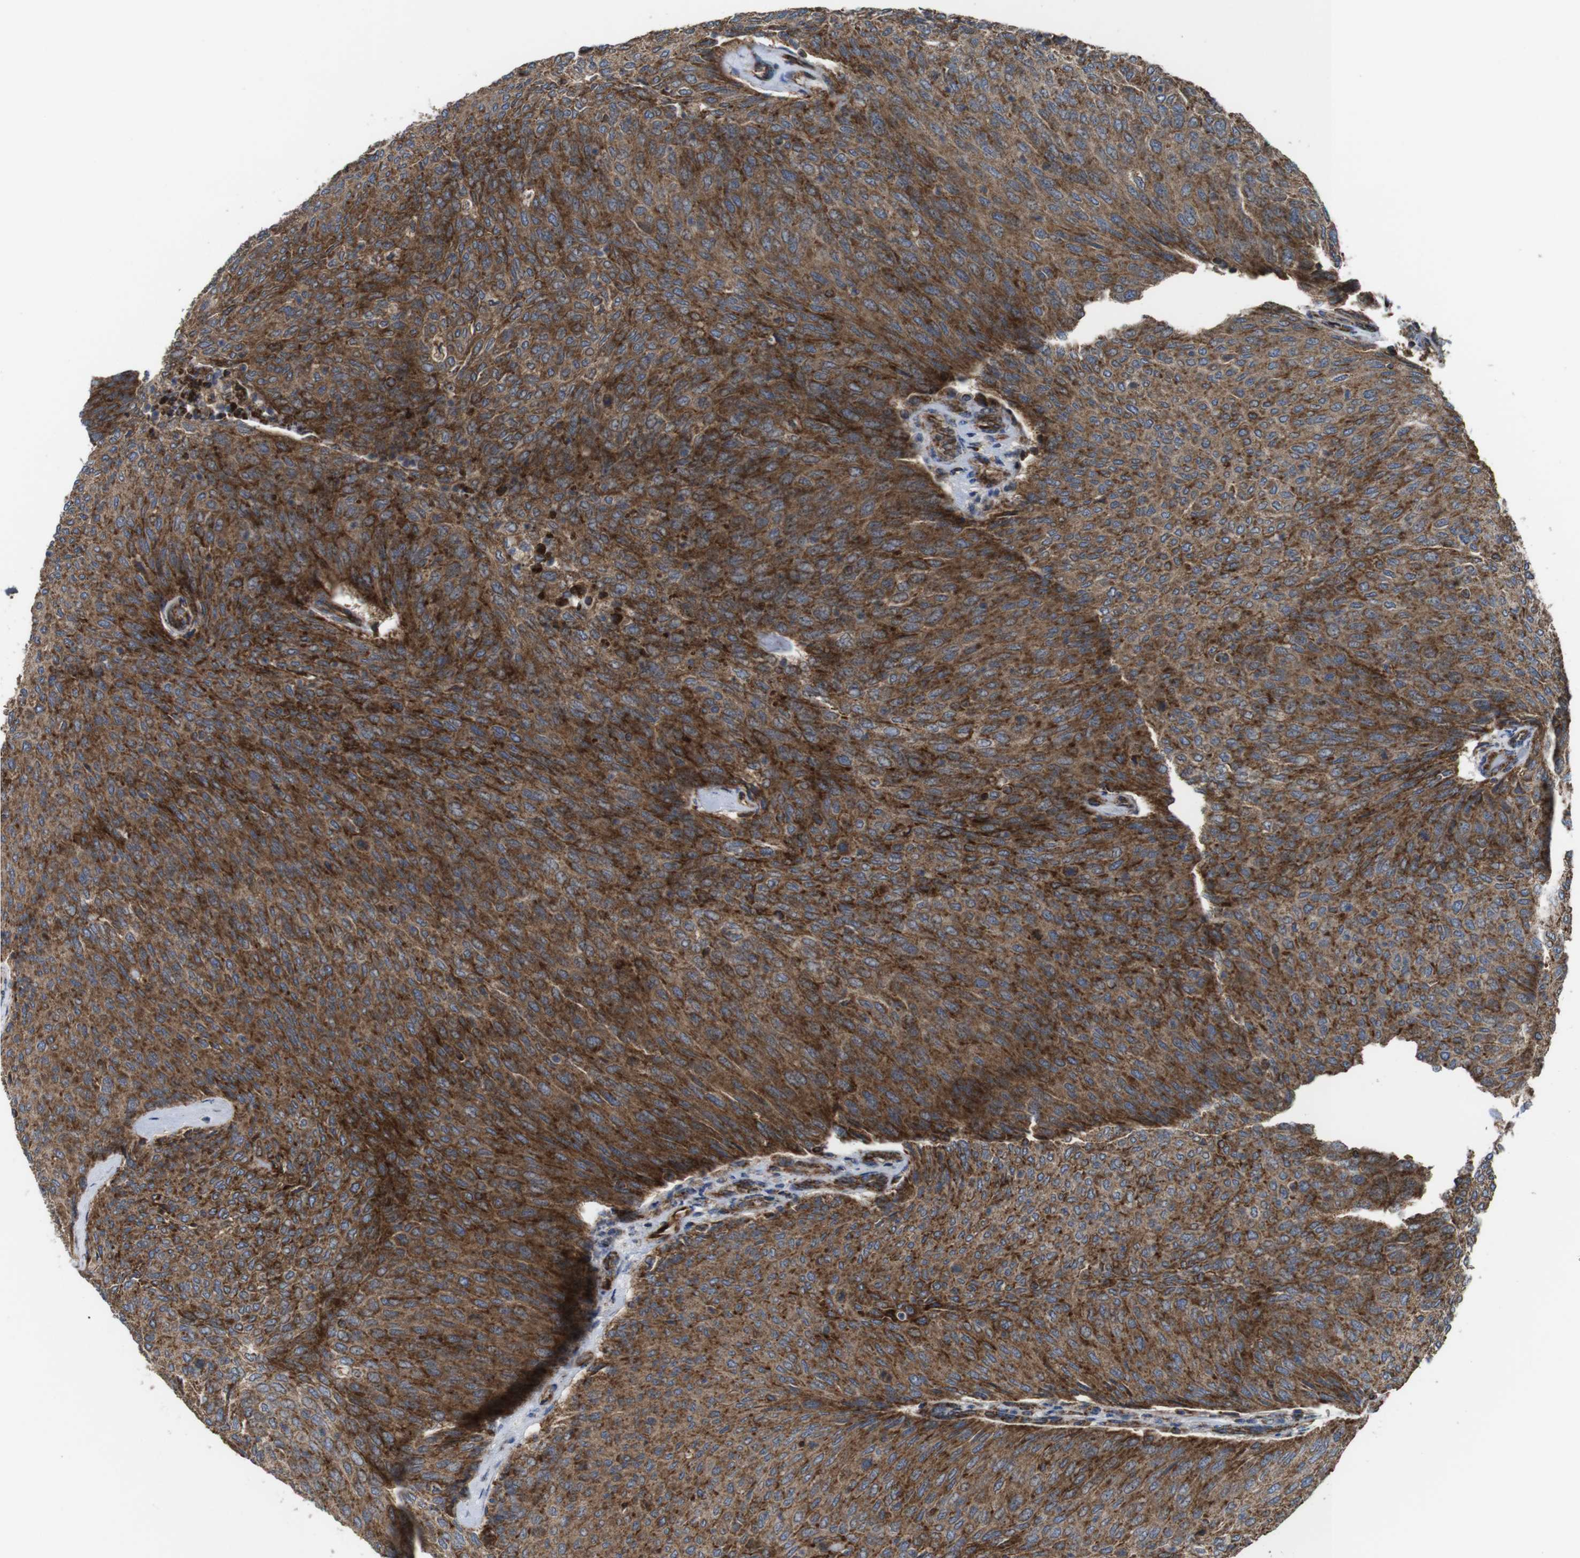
{"staining": {"intensity": "moderate", "quantity": ">75%", "location": "cytoplasmic/membranous"}, "tissue": "urothelial cancer", "cell_type": "Tumor cells", "image_type": "cancer", "snomed": [{"axis": "morphology", "description": "Urothelial carcinoma, Low grade"}, {"axis": "topography", "description": "Urinary bladder"}], "caption": "About >75% of tumor cells in human urothelial cancer display moderate cytoplasmic/membranous protein expression as visualized by brown immunohistochemical staining.", "gene": "HK1", "patient": {"sex": "female", "age": 79}}